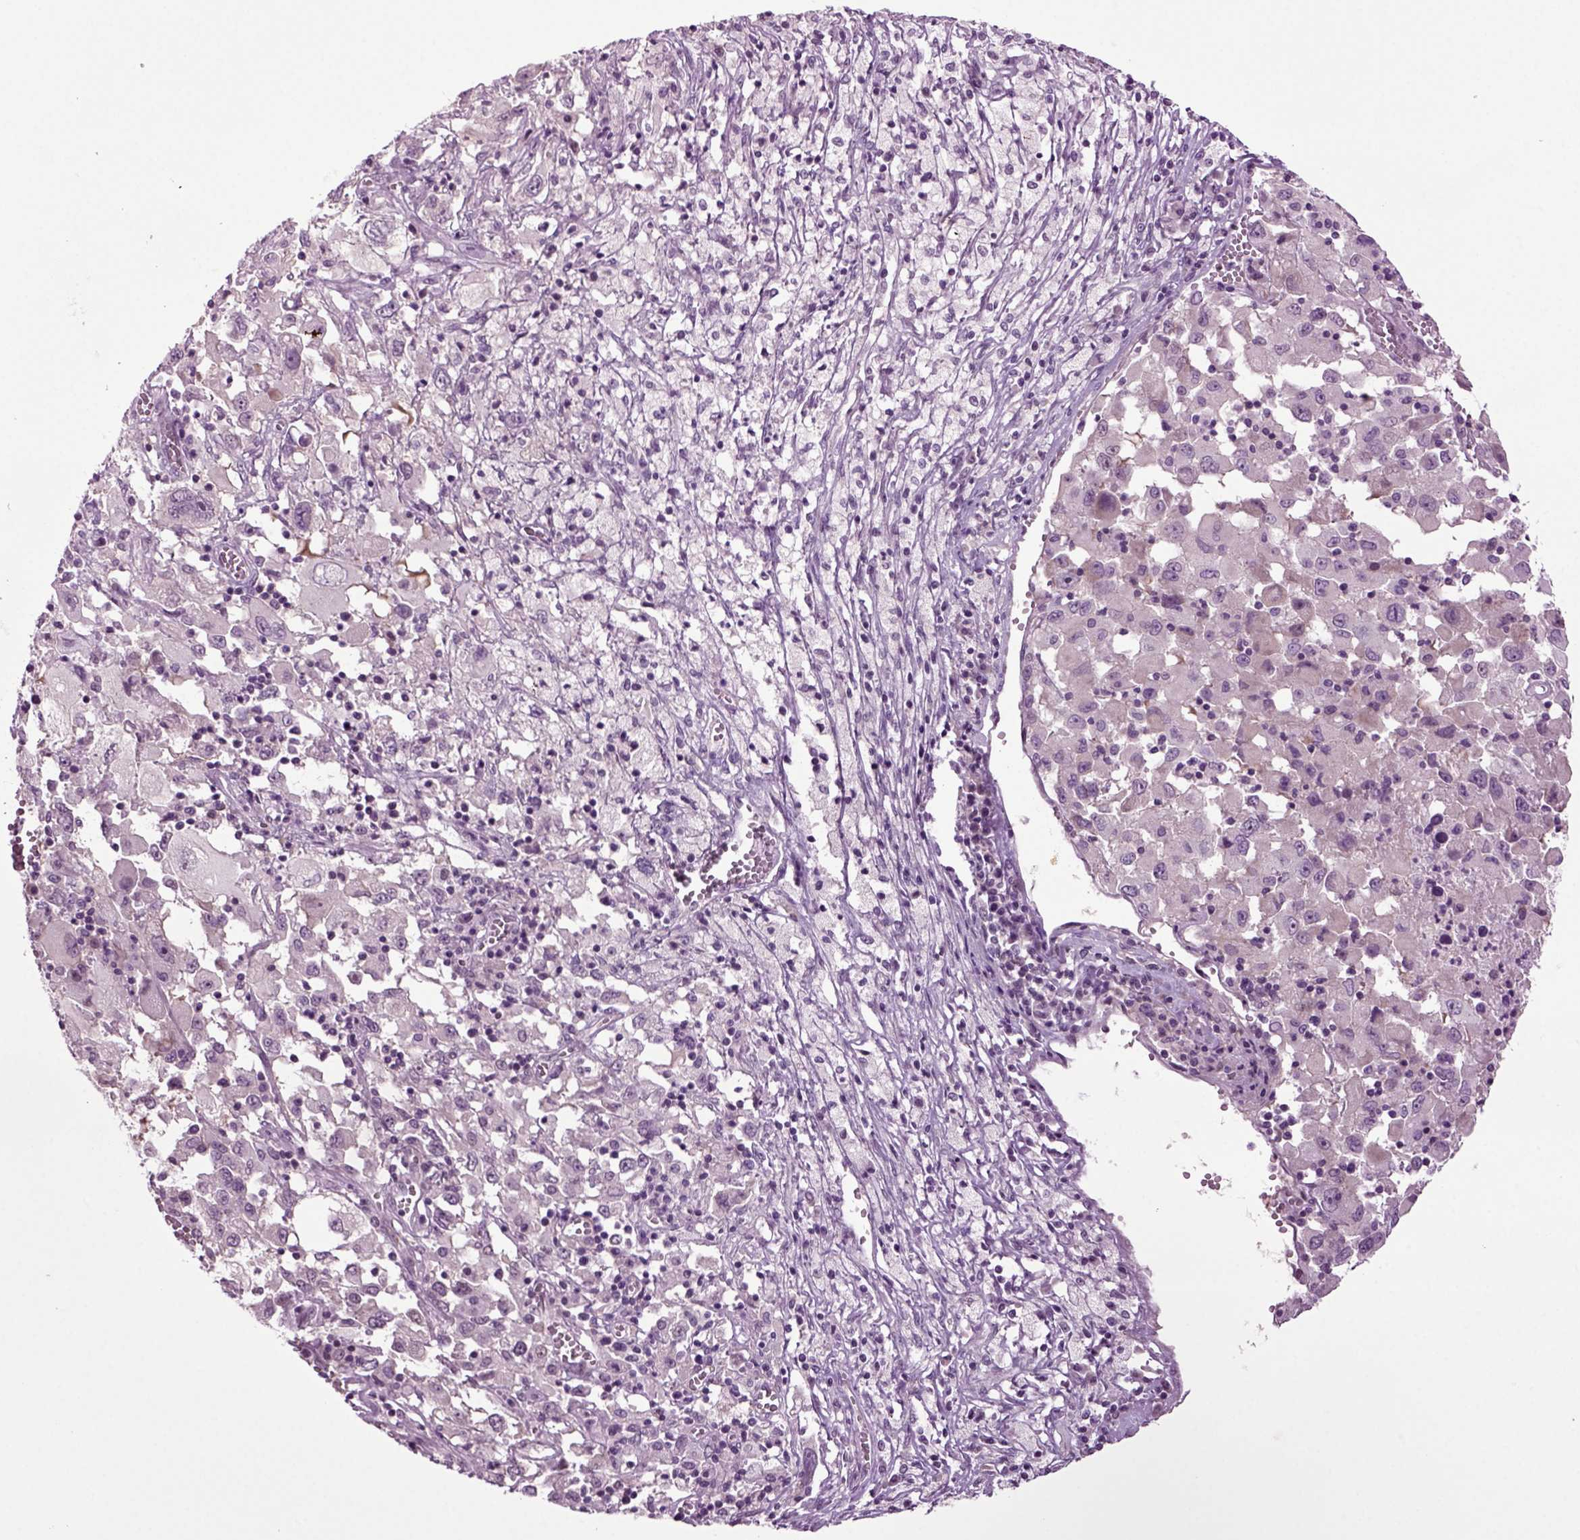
{"staining": {"intensity": "negative", "quantity": "none", "location": "none"}, "tissue": "melanoma", "cell_type": "Tumor cells", "image_type": "cancer", "snomed": [{"axis": "morphology", "description": "Malignant melanoma, Metastatic site"}, {"axis": "topography", "description": "Soft tissue"}], "caption": "This micrograph is of malignant melanoma (metastatic site) stained with immunohistochemistry (IHC) to label a protein in brown with the nuclei are counter-stained blue. There is no expression in tumor cells. (Brightfield microscopy of DAB immunohistochemistry at high magnification).", "gene": "PLCH2", "patient": {"sex": "male", "age": 50}}